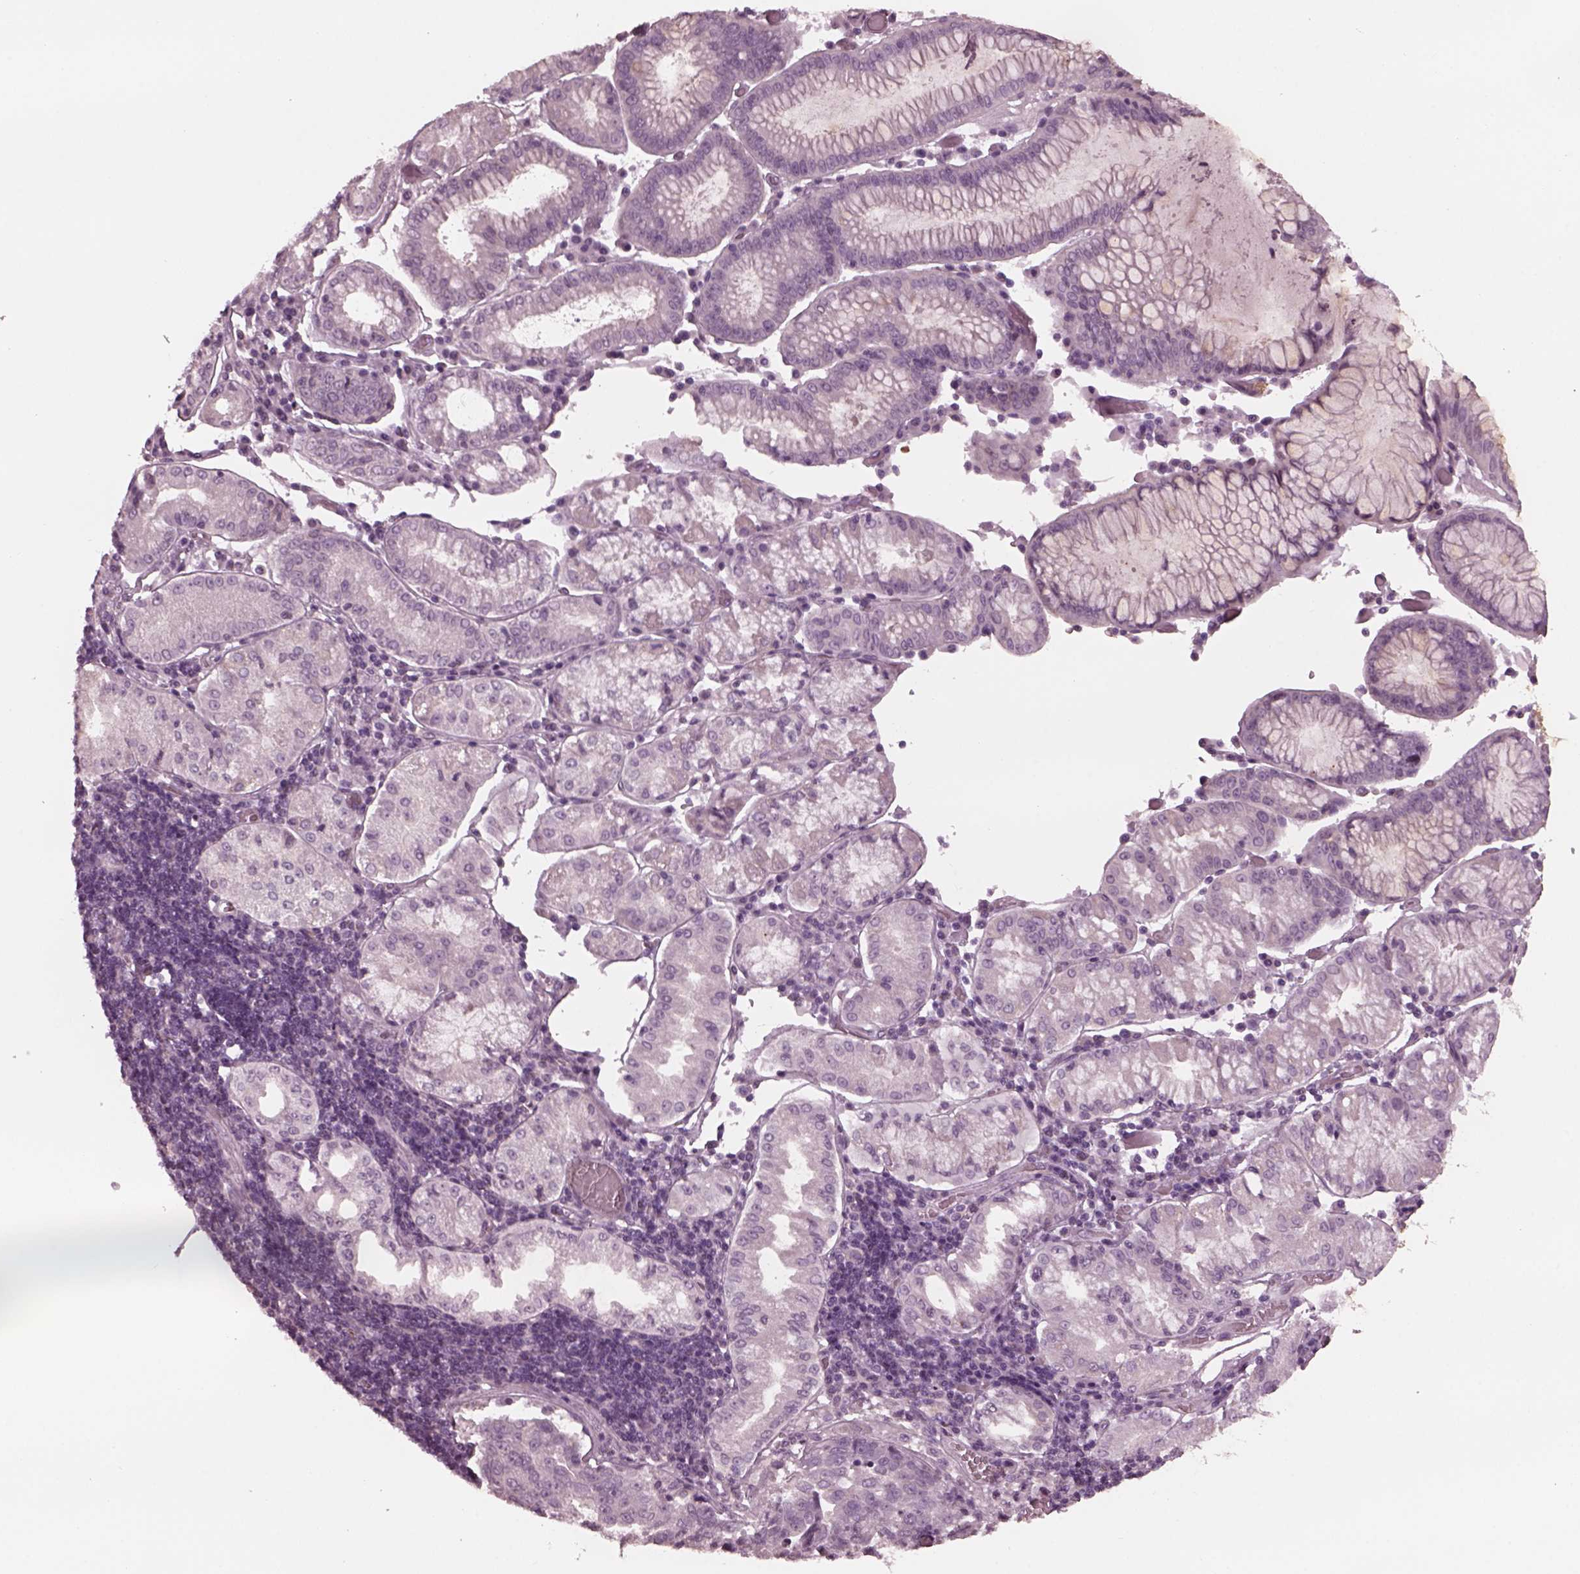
{"staining": {"intensity": "negative", "quantity": "none", "location": "none"}, "tissue": "stomach cancer", "cell_type": "Tumor cells", "image_type": "cancer", "snomed": [{"axis": "morphology", "description": "Adenocarcinoma, NOS"}, {"axis": "topography", "description": "Stomach"}], "caption": "IHC image of neoplastic tissue: human stomach cancer (adenocarcinoma) stained with DAB displays no significant protein staining in tumor cells.", "gene": "YY2", "patient": {"sex": "male", "age": 93}}